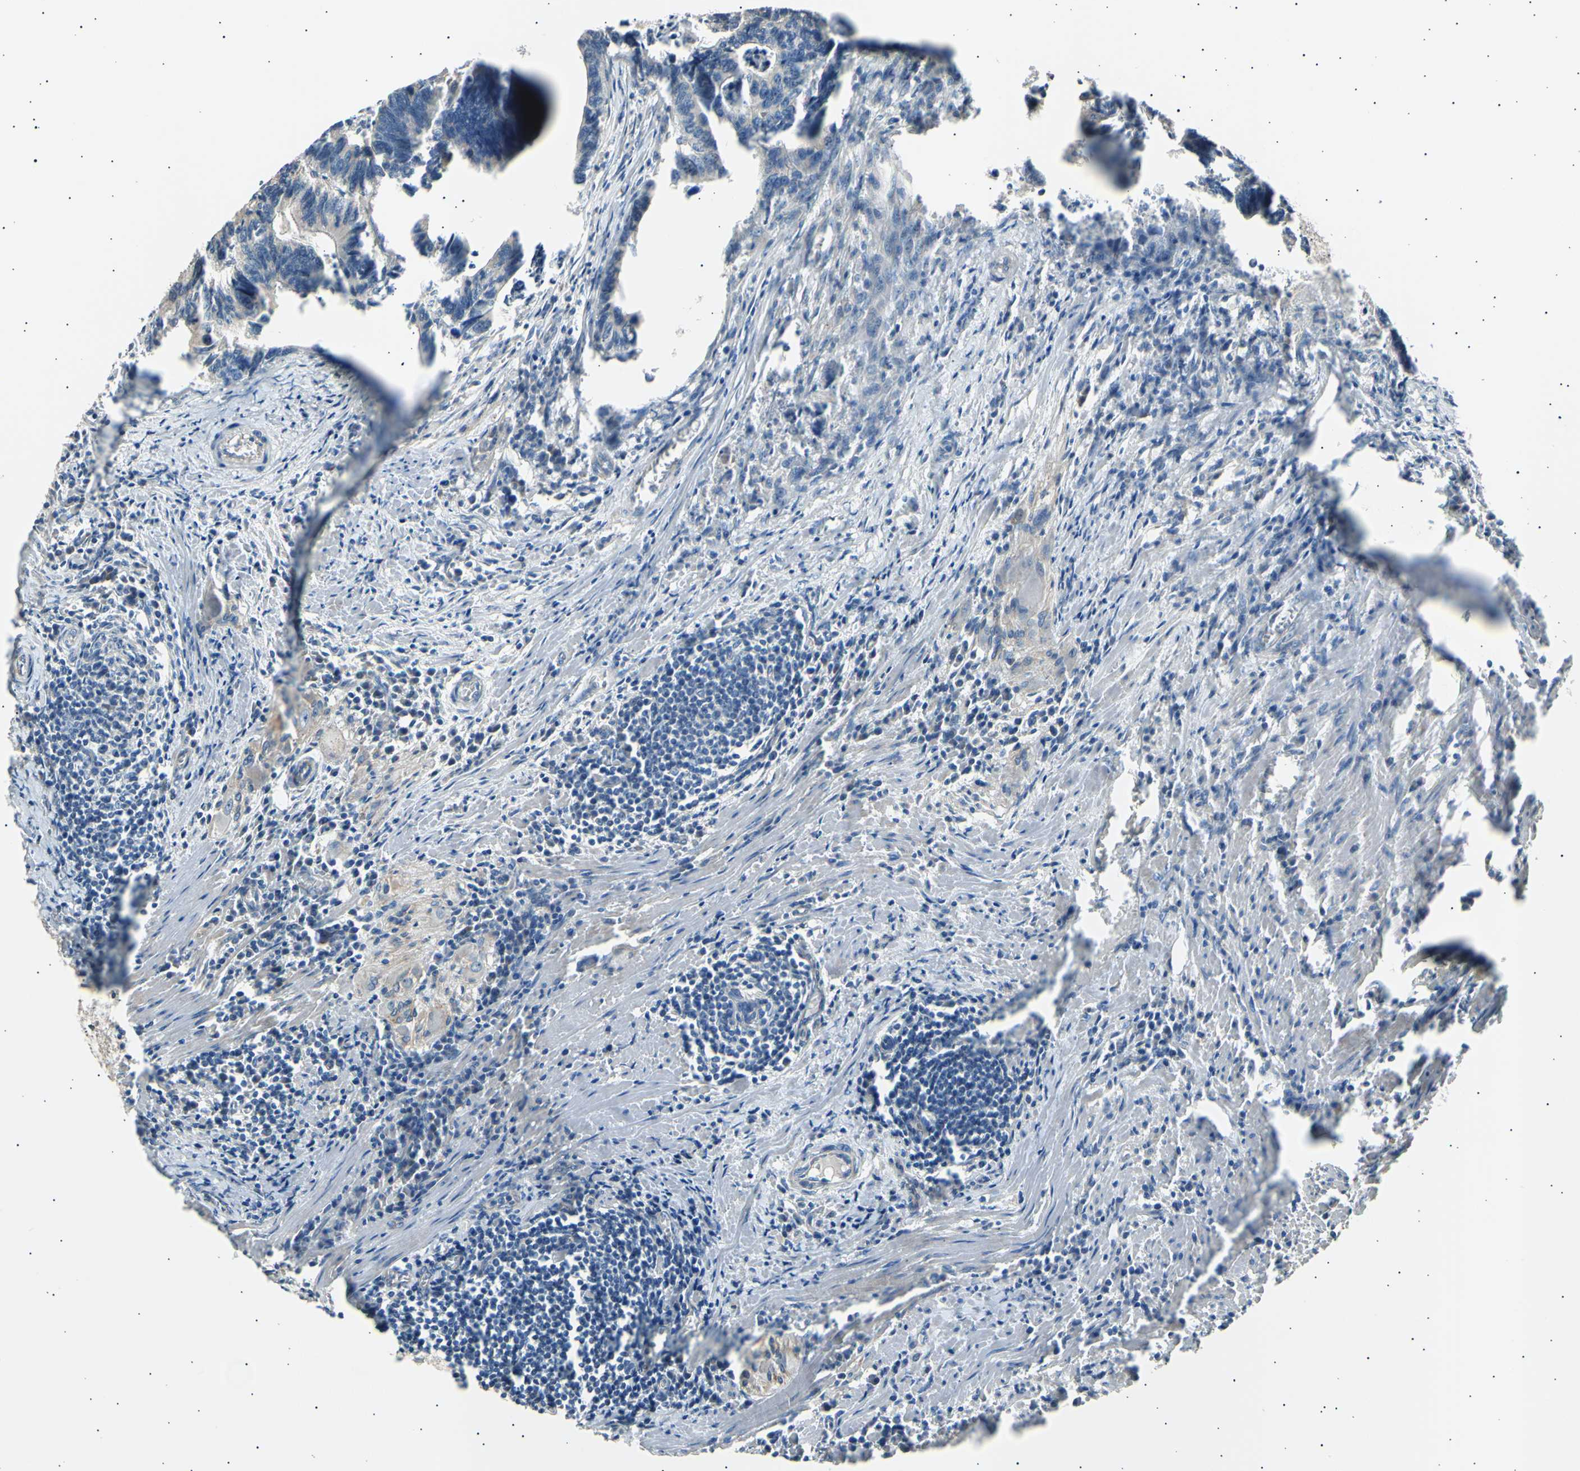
{"staining": {"intensity": "negative", "quantity": "none", "location": "none"}, "tissue": "colorectal cancer", "cell_type": "Tumor cells", "image_type": "cancer", "snomed": [{"axis": "morphology", "description": "Adenocarcinoma, NOS"}, {"axis": "topography", "description": "Colon"}], "caption": "IHC of human colorectal adenocarcinoma reveals no positivity in tumor cells.", "gene": "ITGA6", "patient": {"sex": "male", "age": 72}}